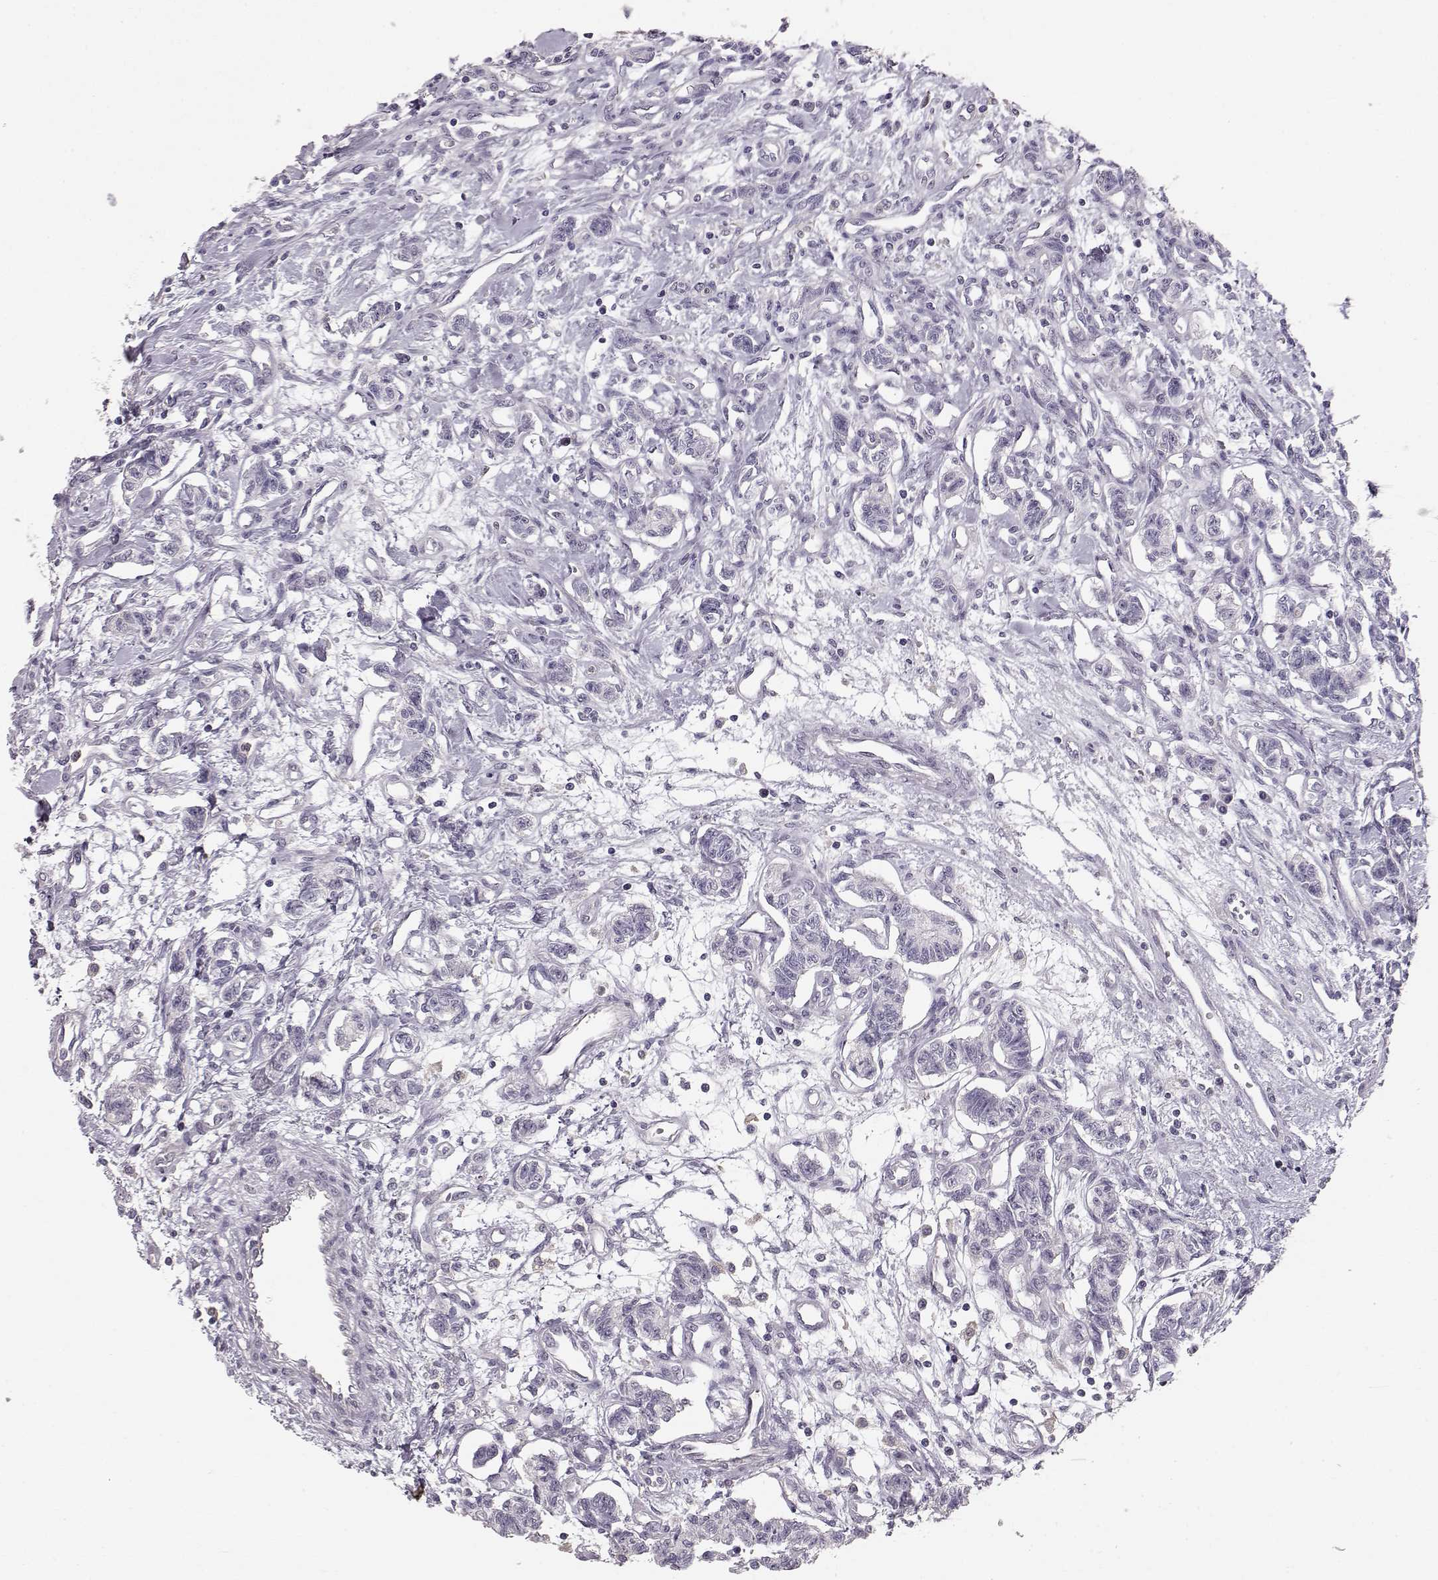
{"staining": {"intensity": "negative", "quantity": "none", "location": "none"}, "tissue": "carcinoid", "cell_type": "Tumor cells", "image_type": "cancer", "snomed": [{"axis": "morphology", "description": "Carcinoid, malignant, NOS"}, {"axis": "topography", "description": "Kidney"}], "caption": "This is an immunohistochemistry (IHC) image of human malignant carcinoid. There is no staining in tumor cells.", "gene": "POU1F1", "patient": {"sex": "female", "age": 41}}